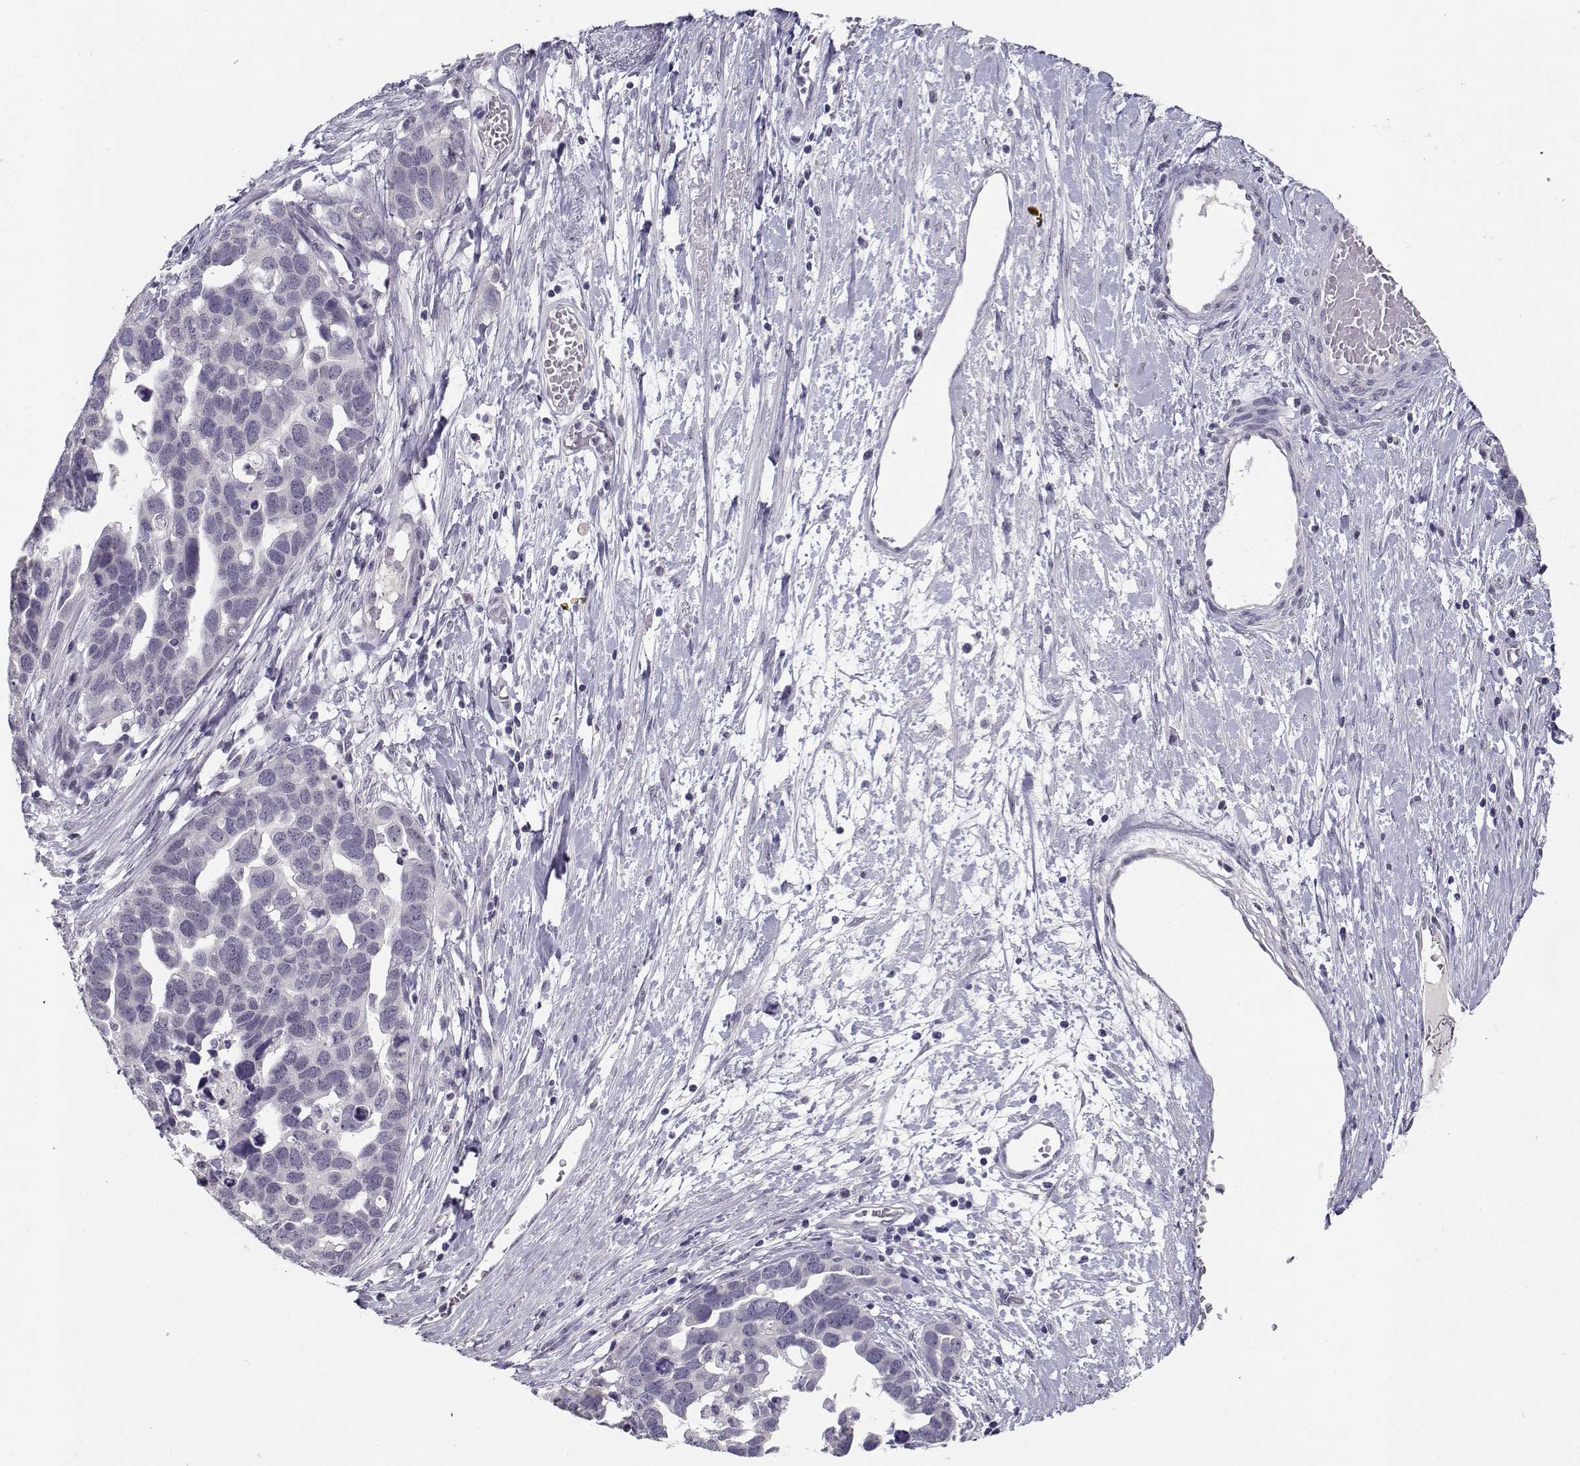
{"staining": {"intensity": "negative", "quantity": "none", "location": "none"}, "tissue": "ovarian cancer", "cell_type": "Tumor cells", "image_type": "cancer", "snomed": [{"axis": "morphology", "description": "Cystadenocarcinoma, serous, NOS"}, {"axis": "topography", "description": "Ovary"}], "caption": "This histopathology image is of ovarian cancer stained with immunohistochemistry to label a protein in brown with the nuclei are counter-stained blue. There is no expression in tumor cells.", "gene": "C16orf86", "patient": {"sex": "female", "age": 54}}